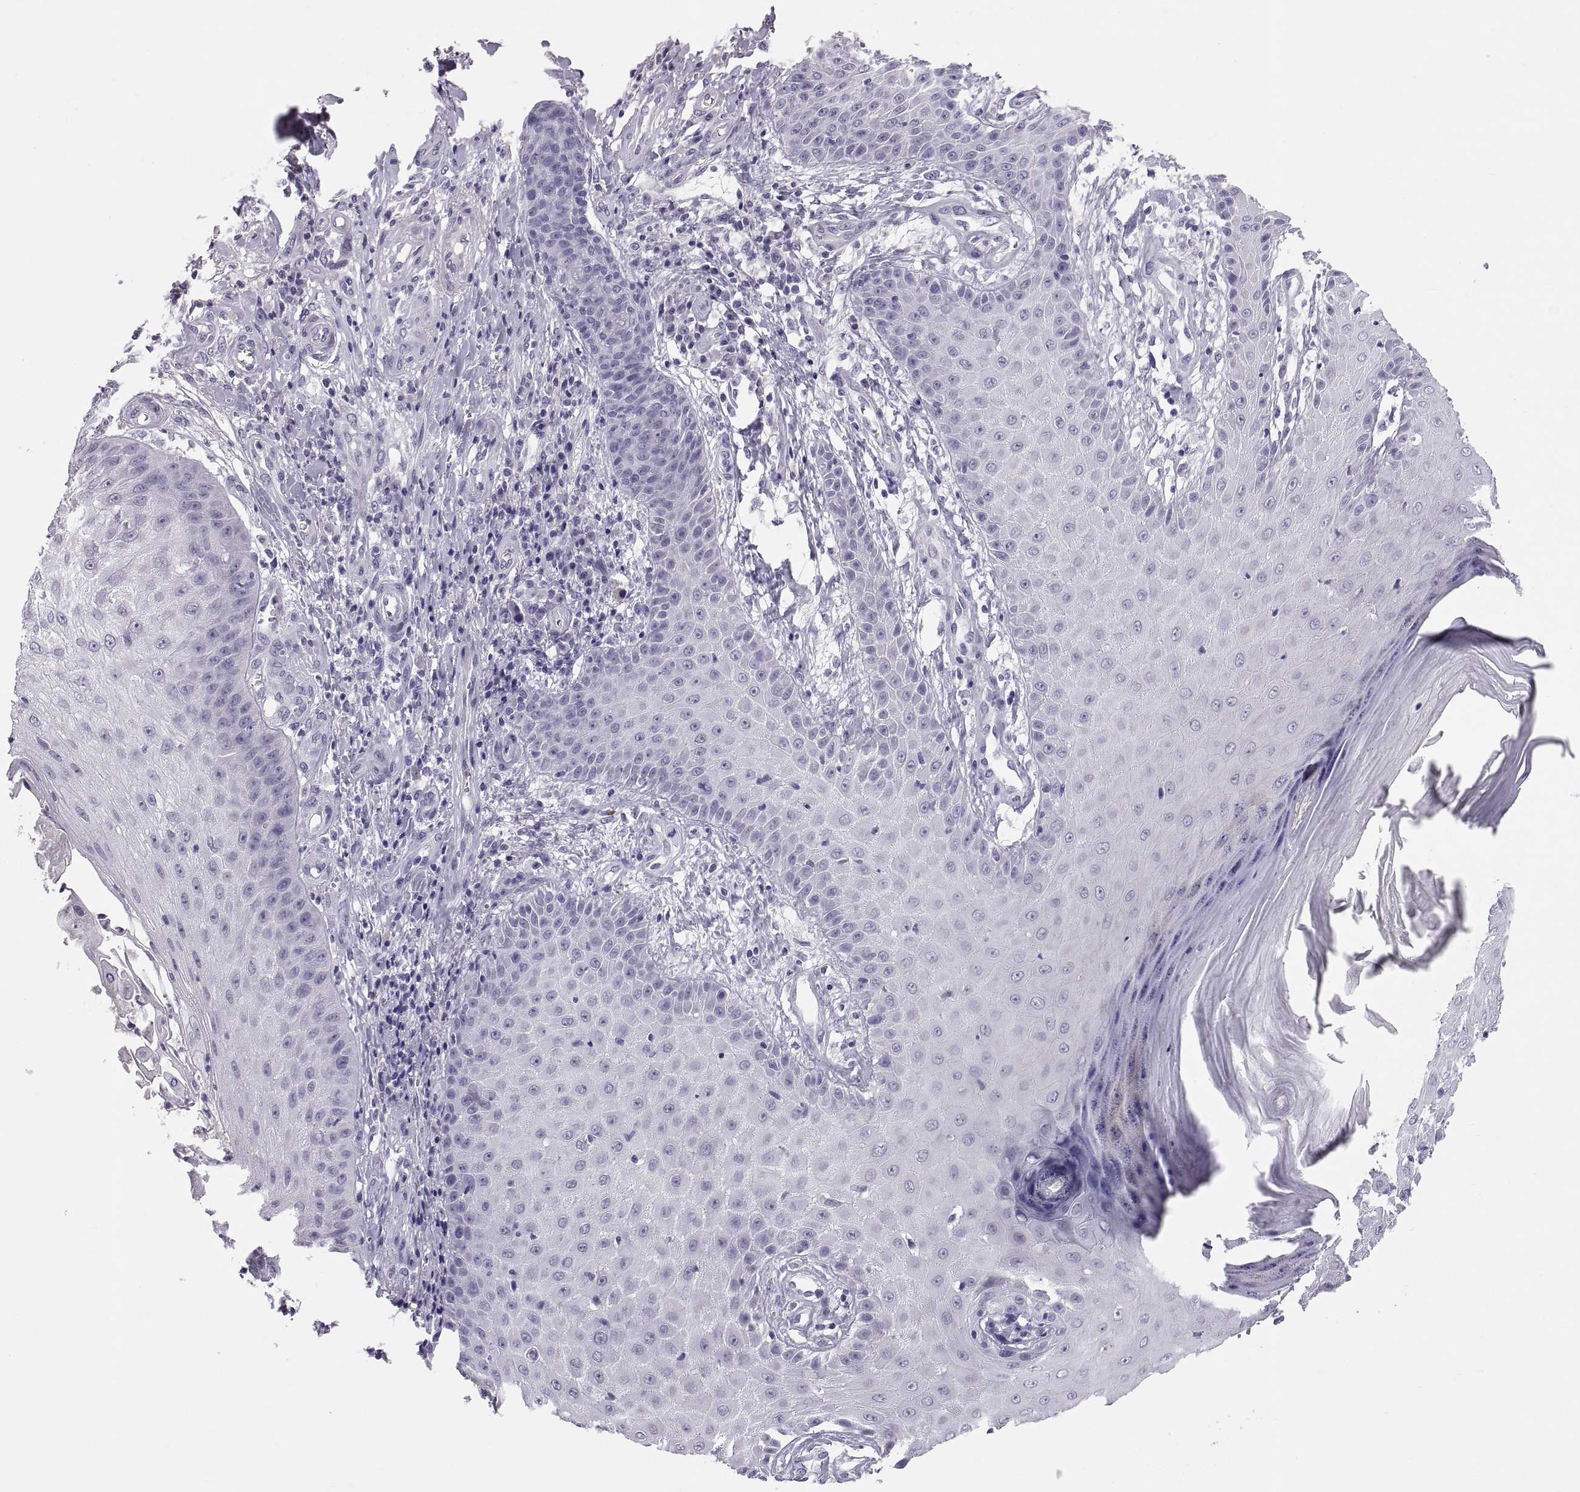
{"staining": {"intensity": "negative", "quantity": "none", "location": "none"}, "tissue": "skin cancer", "cell_type": "Tumor cells", "image_type": "cancer", "snomed": [{"axis": "morphology", "description": "Squamous cell carcinoma, NOS"}, {"axis": "topography", "description": "Skin"}], "caption": "High power microscopy image of an immunohistochemistry (IHC) photomicrograph of skin squamous cell carcinoma, revealing no significant positivity in tumor cells.", "gene": "PTN", "patient": {"sex": "male", "age": 70}}